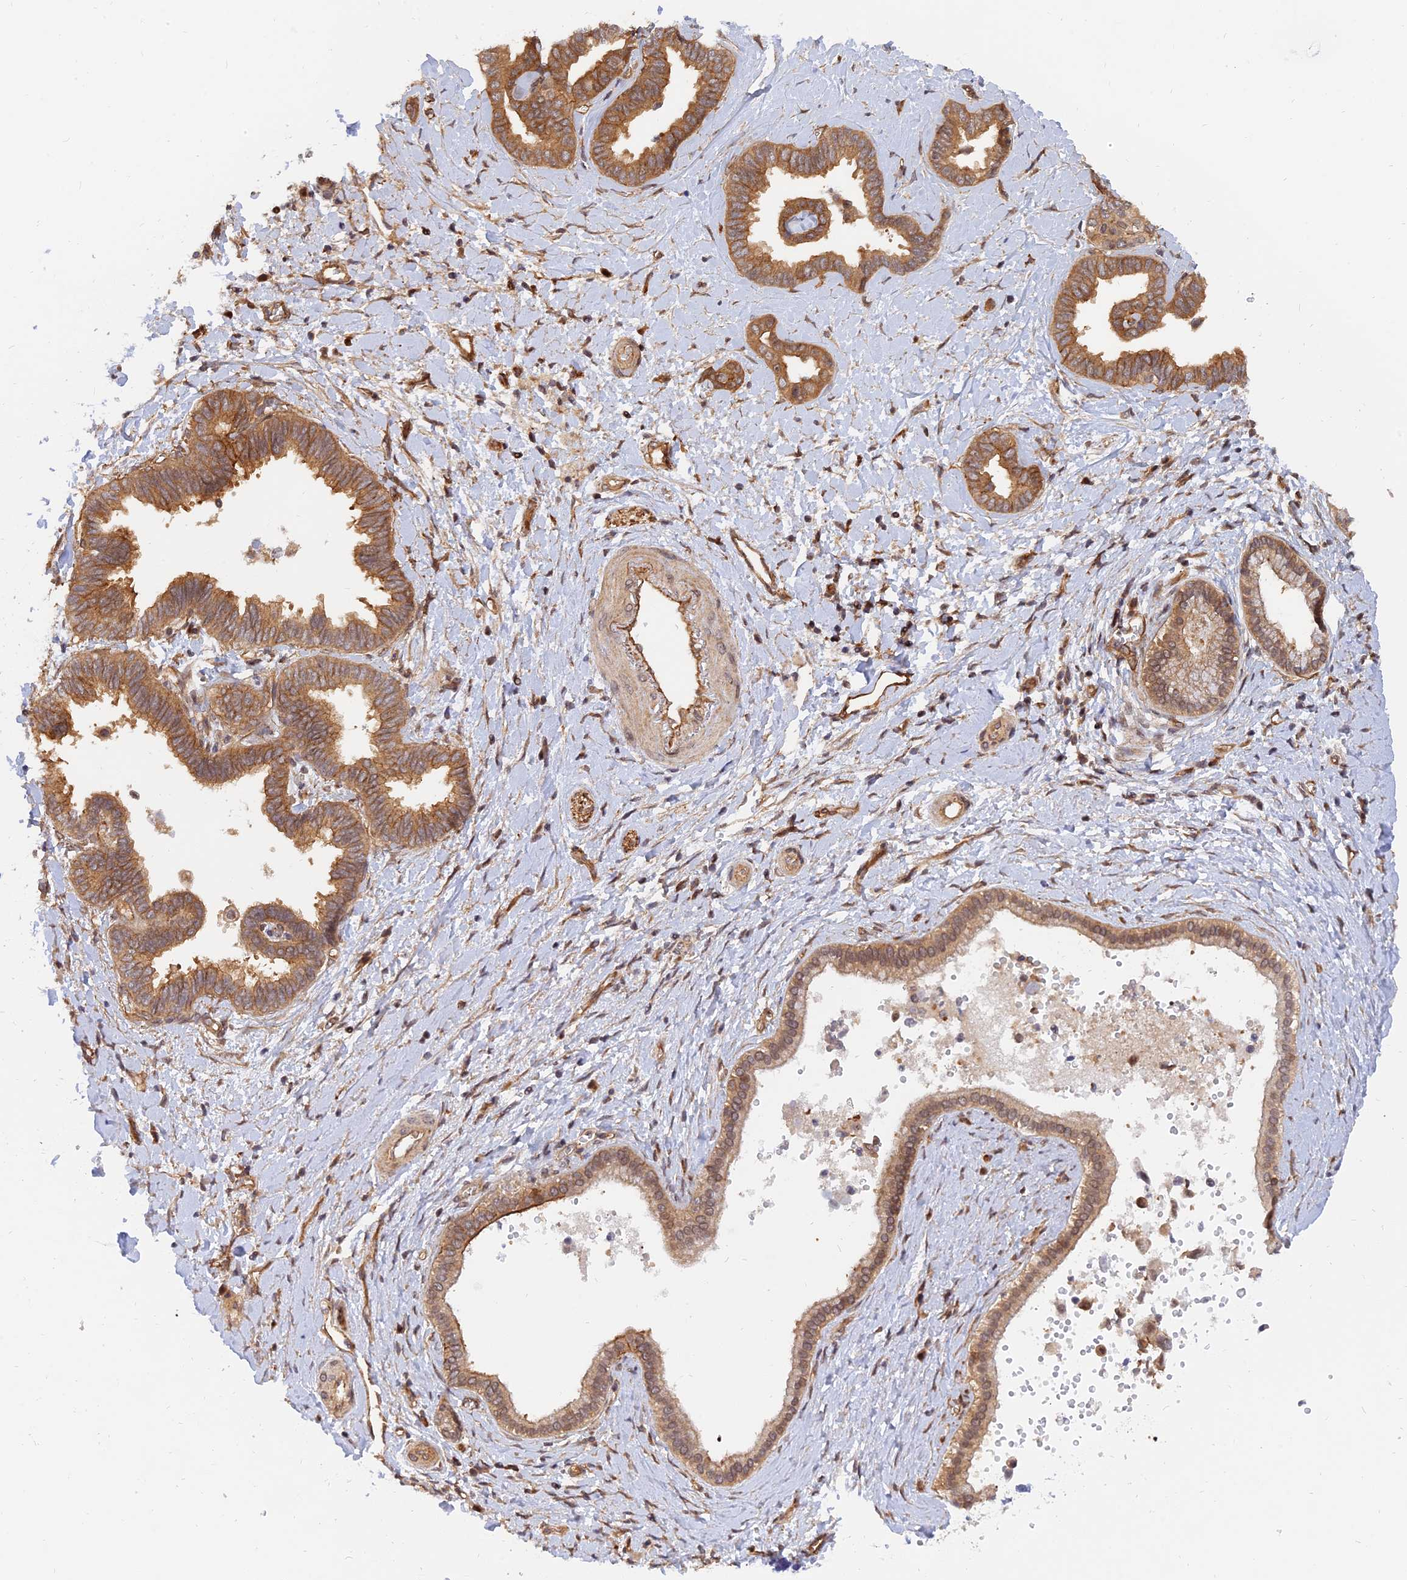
{"staining": {"intensity": "strong", "quantity": ">75%", "location": "cytoplasmic/membranous"}, "tissue": "liver cancer", "cell_type": "Tumor cells", "image_type": "cancer", "snomed": [{"axis": "morphology", "description": "Cholangiocarcinoma"}, {"axis": "topography", "description": "Liver"}], "caption": "High-magnification brightfield microscopy of liver cancer (cholangiocarcinoma) stained with DAB (brown) and counterstained with hematoxylin (blue). tumor cells exhibit strong cytoplasmic/membranous positivity is appreciated in about>75% of cells. (DAB IHC with brightfield microscopy, high magnification).", "gene": "WDR41", "patient": {"sex": "female", "age": 77}}